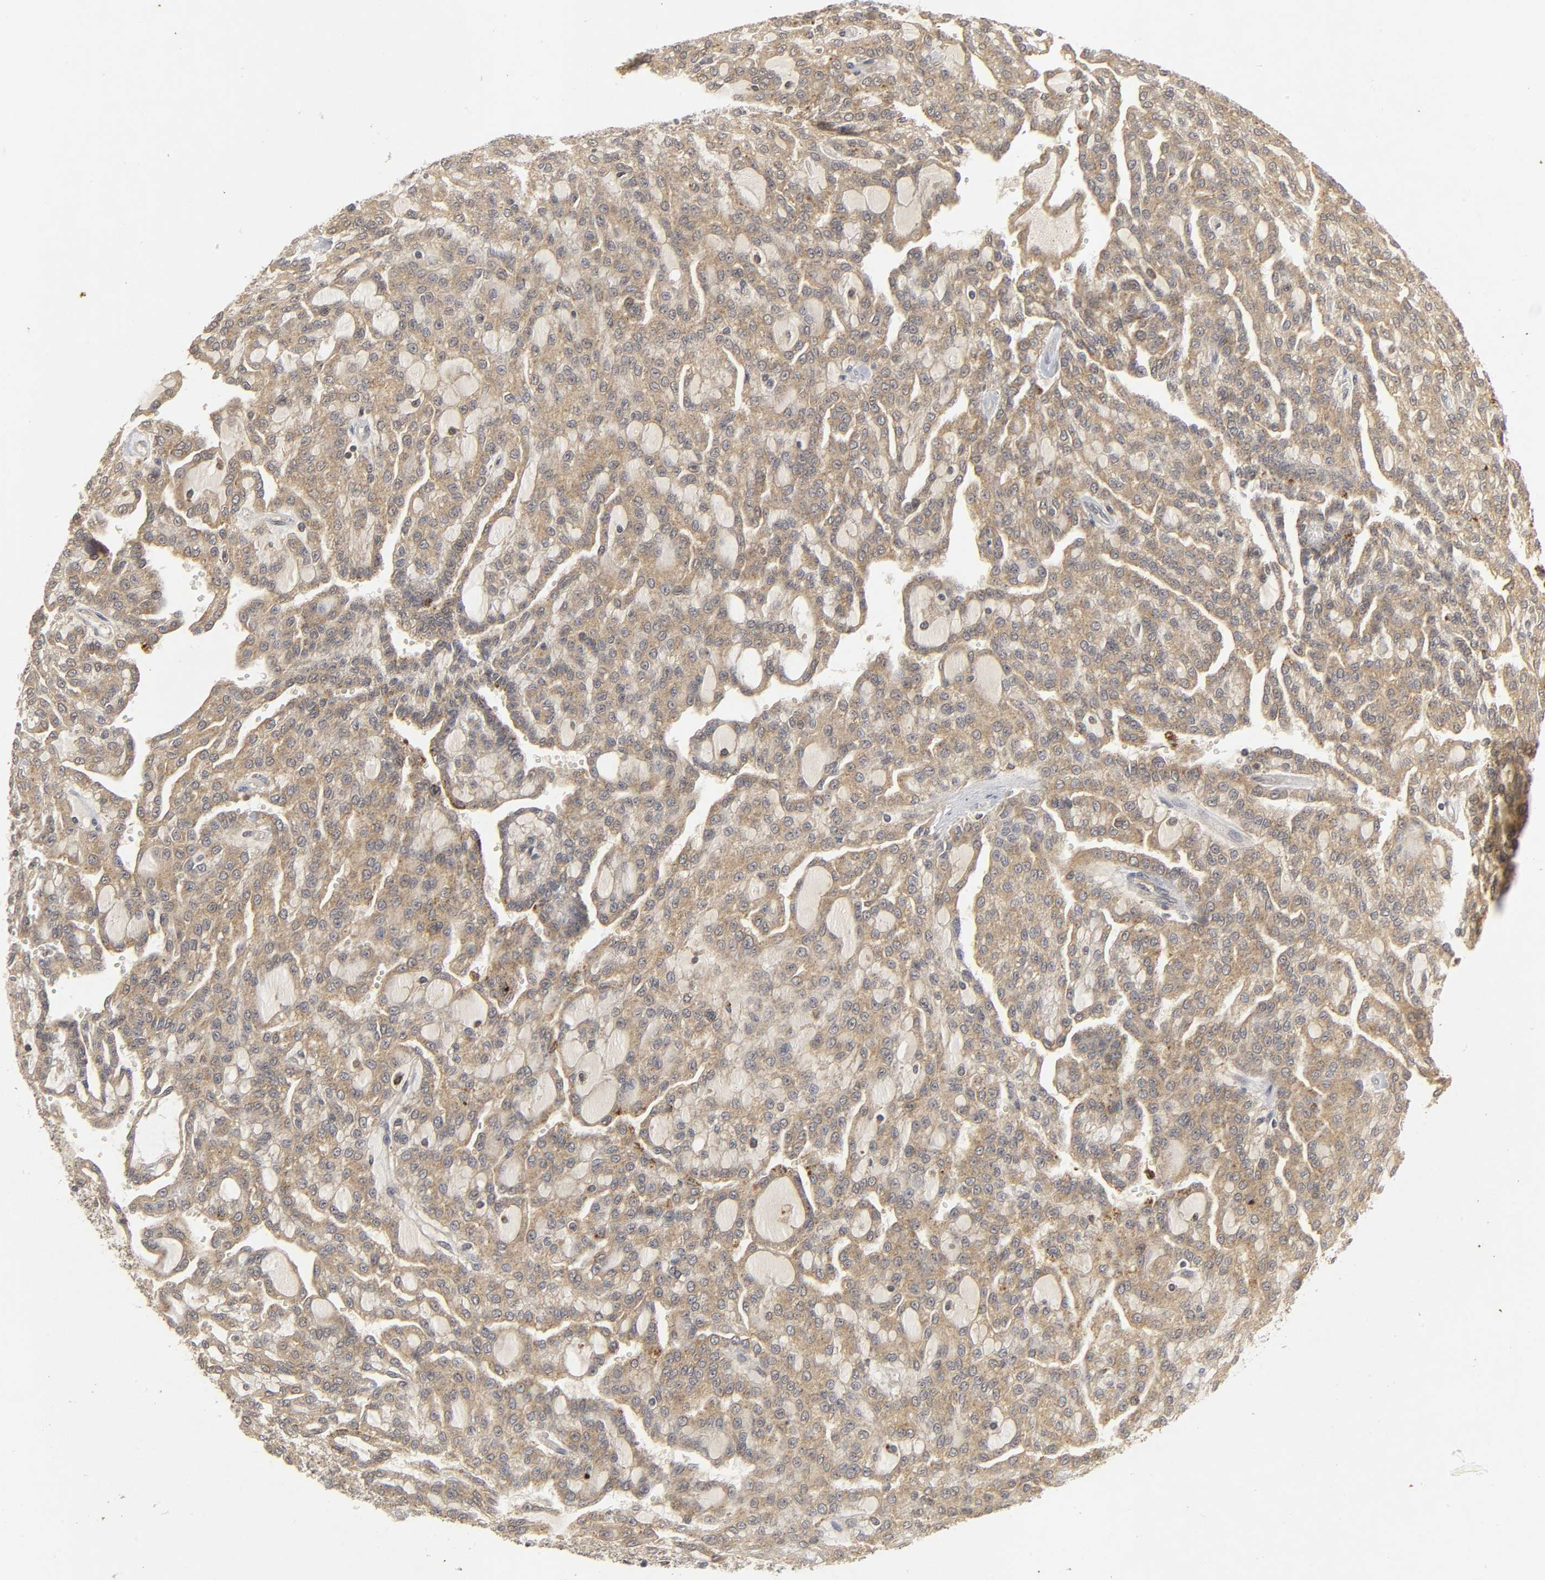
{"staining": {"intensity": "weak", "quantity": ">75%", "location": "cytoplasmic/membranous"}, "tissue": "renal cancer", "cell_type": "Tumor cells", "image_type": "cancer", "snomed": [{"axis": "morphology", "description": "Adenocarcinoma, NOS"}, {"axis": "topography", "description": "Kidney"}], "caption": "High-power microscopy captured an IHC micrograph of adenocarcinoma (renal), revealing weak cytoplasmic/membranous expression in about >75% of tumor cells.", "gene": "TRAF6", "patient": {"sex": "male", "age": 63}}